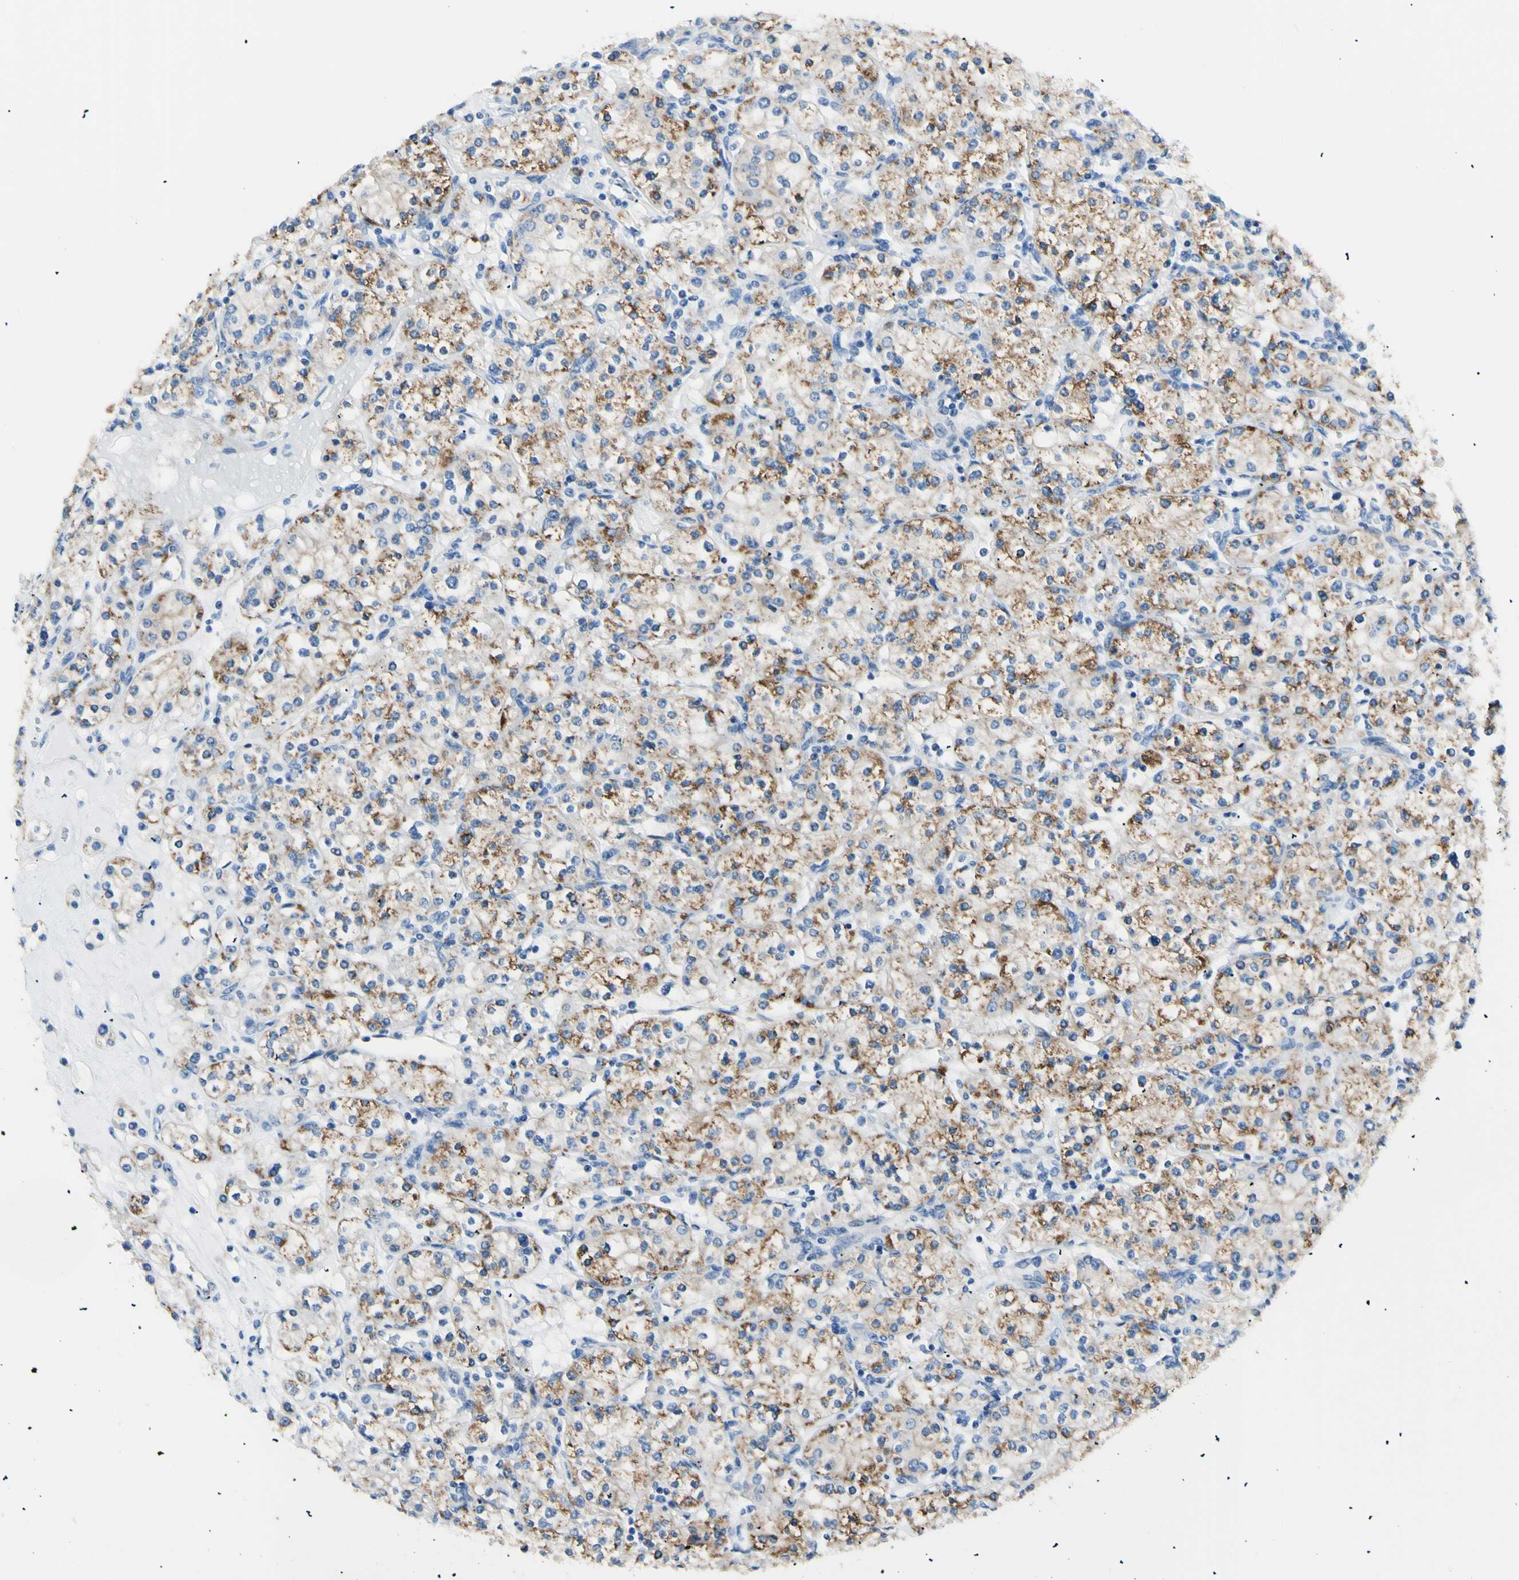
{"staining": {"intensity": "moderate", "quantity": ">75%", "location": "cytoplasmic/membranous"}, "tissue": "renal cancer", "cell_type": "Tumor cells", "image_type": "cancer", "snomed": [{"axis": "morphology", "description": "Adenocarcinoma, NOS"}, {"axis": "topography", "description": "Kidney"}], "caption": "DAB (3,3'-diaminobenzidine) immunohistochemical staining of adenocarcinoma (renal) shows moderate cytoplasmic/membranous protein positivity in about >75% of tumor cells. (brown staining indicates protein expression, while blue staining denotes nuclei).", "gene": "HPCA", "patient": {"sex": "male", "age": 77}}